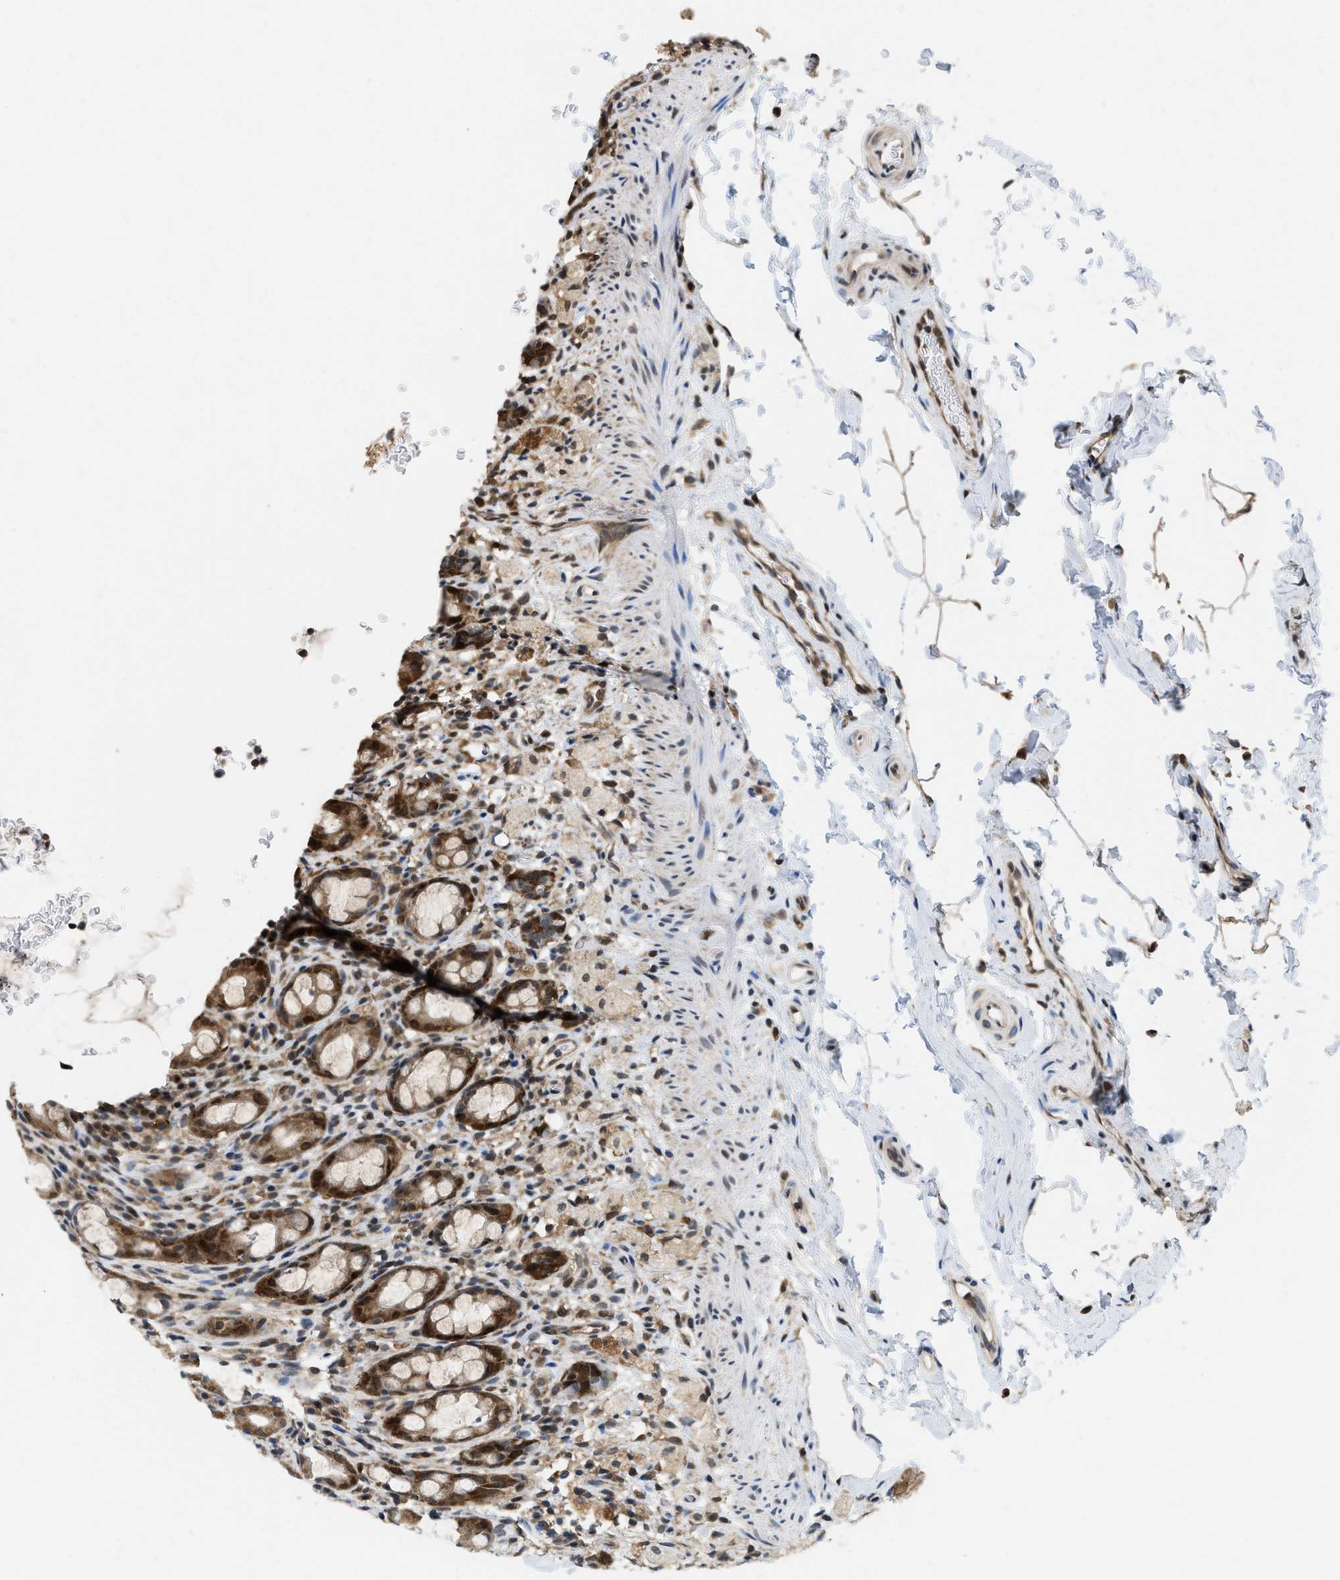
{"staining": {"intensity": "moderate", "quantity": ">75%", "location": "cytoplasmic/membranous,nuclear"}, "tissue": "rectum", "cell_type": "Glandular cells", "image_type": "normal", "snomed": [{"axis": "morphology", "description": "Normal tissue, NOS"}, {"axis": "topography", "description": "Rectum"}], "caption": "Glandular cells demonstrate medium levels of moderate cytoplasmic/membranous,nuclear expression in about >75% of cells in unremarkable rectum.", "gene": "ATF7IP", "patient": {"sex": "male", "age": 44}}